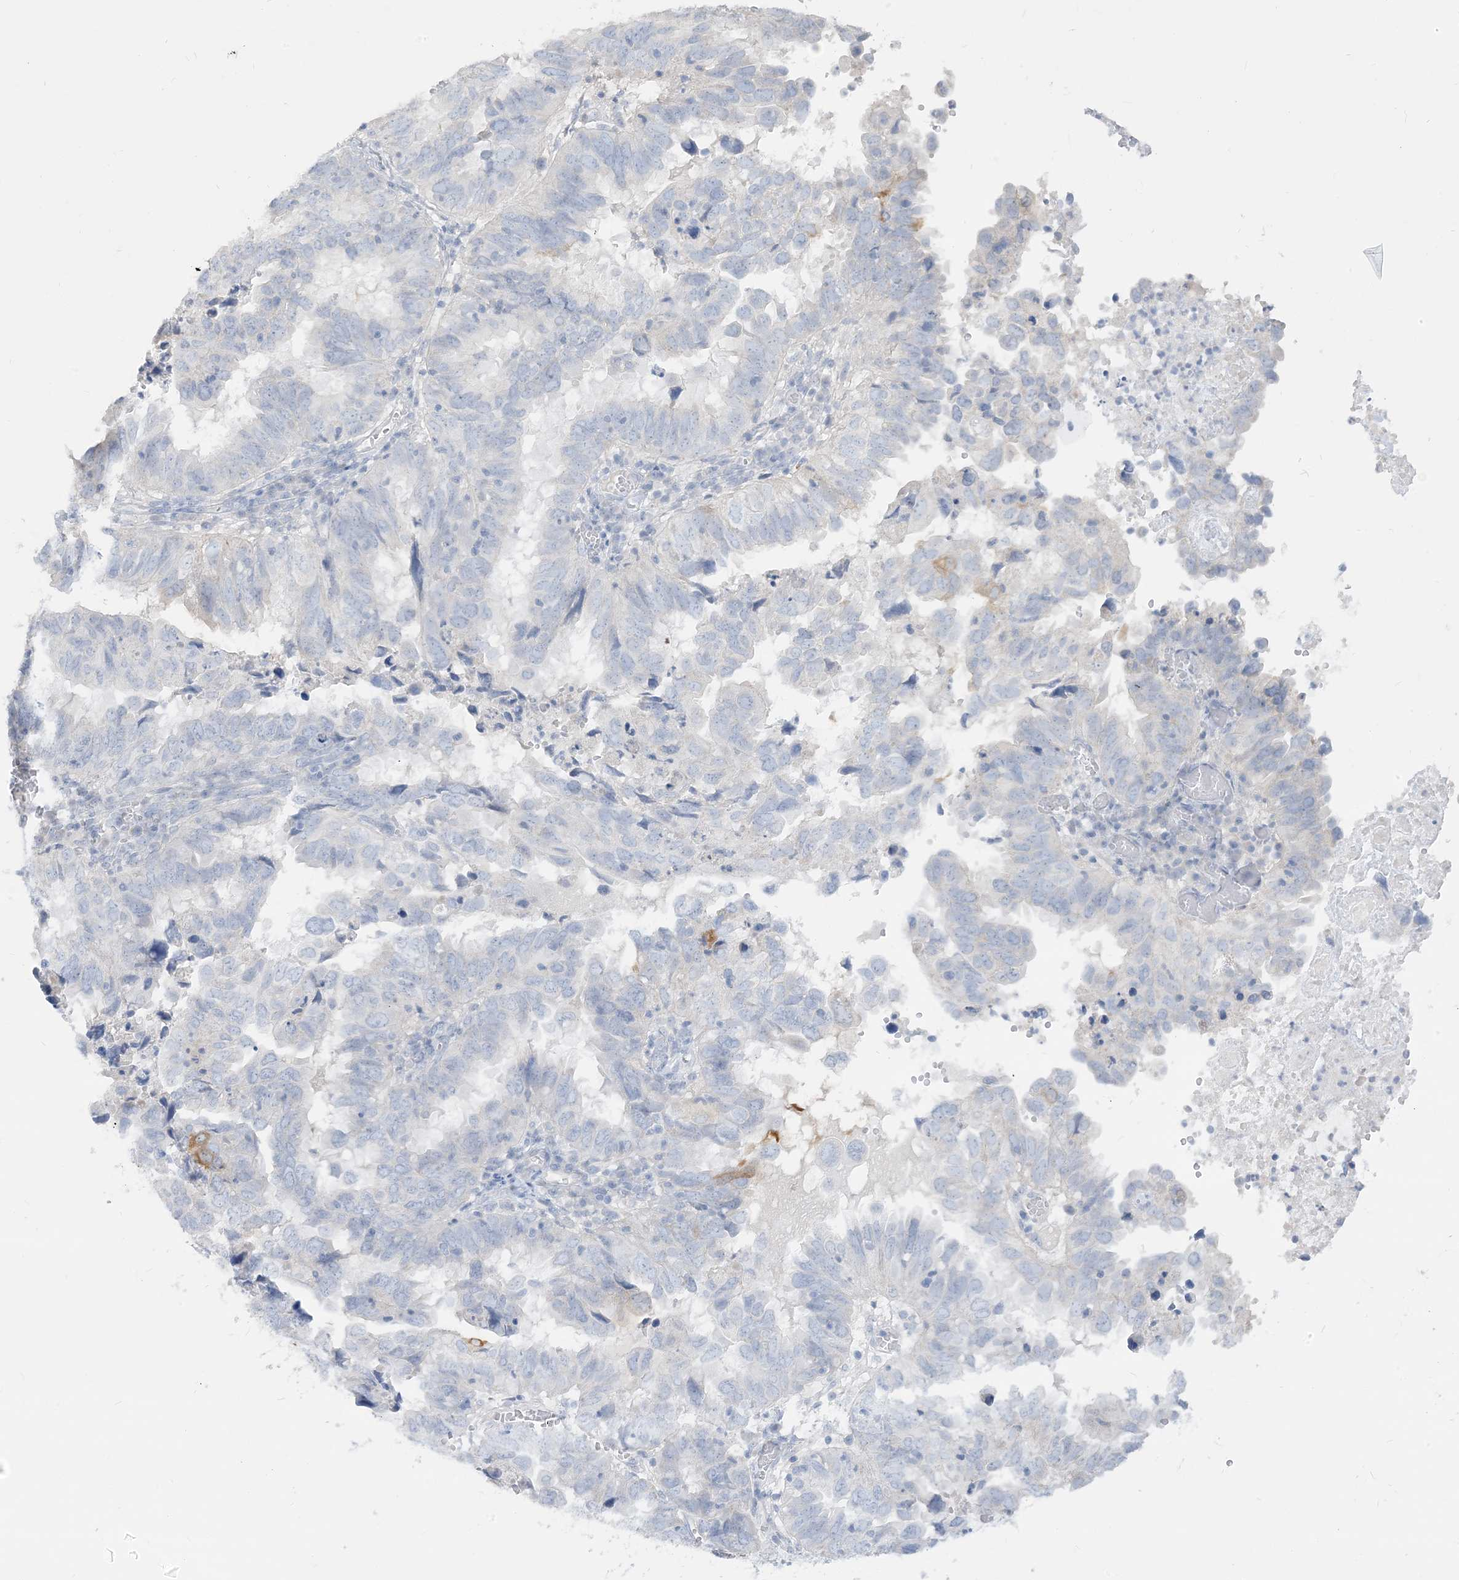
{"staining": {"intensity": "moderate", "quantity": "<25%", "location": "cytoplasmic/membranous"}, "tissue": "endometrial cancer", "cell_type": "Tumor cells", "image_type": "cancer", "snomed": [{"axis": "morphology", "description": "Adenocarcinoma, NOS"}, {"axis": "topography", "description": "Uterus"}], "caption": "A low amount of moderate cytoplasmic/membranous positivity is appreciated in approximately <25% of tumor cells in endometrial cancer (adenocarcinoma) tissue.", "gene": "MARS2", "patient": {"sex": "female", "age": 77}}